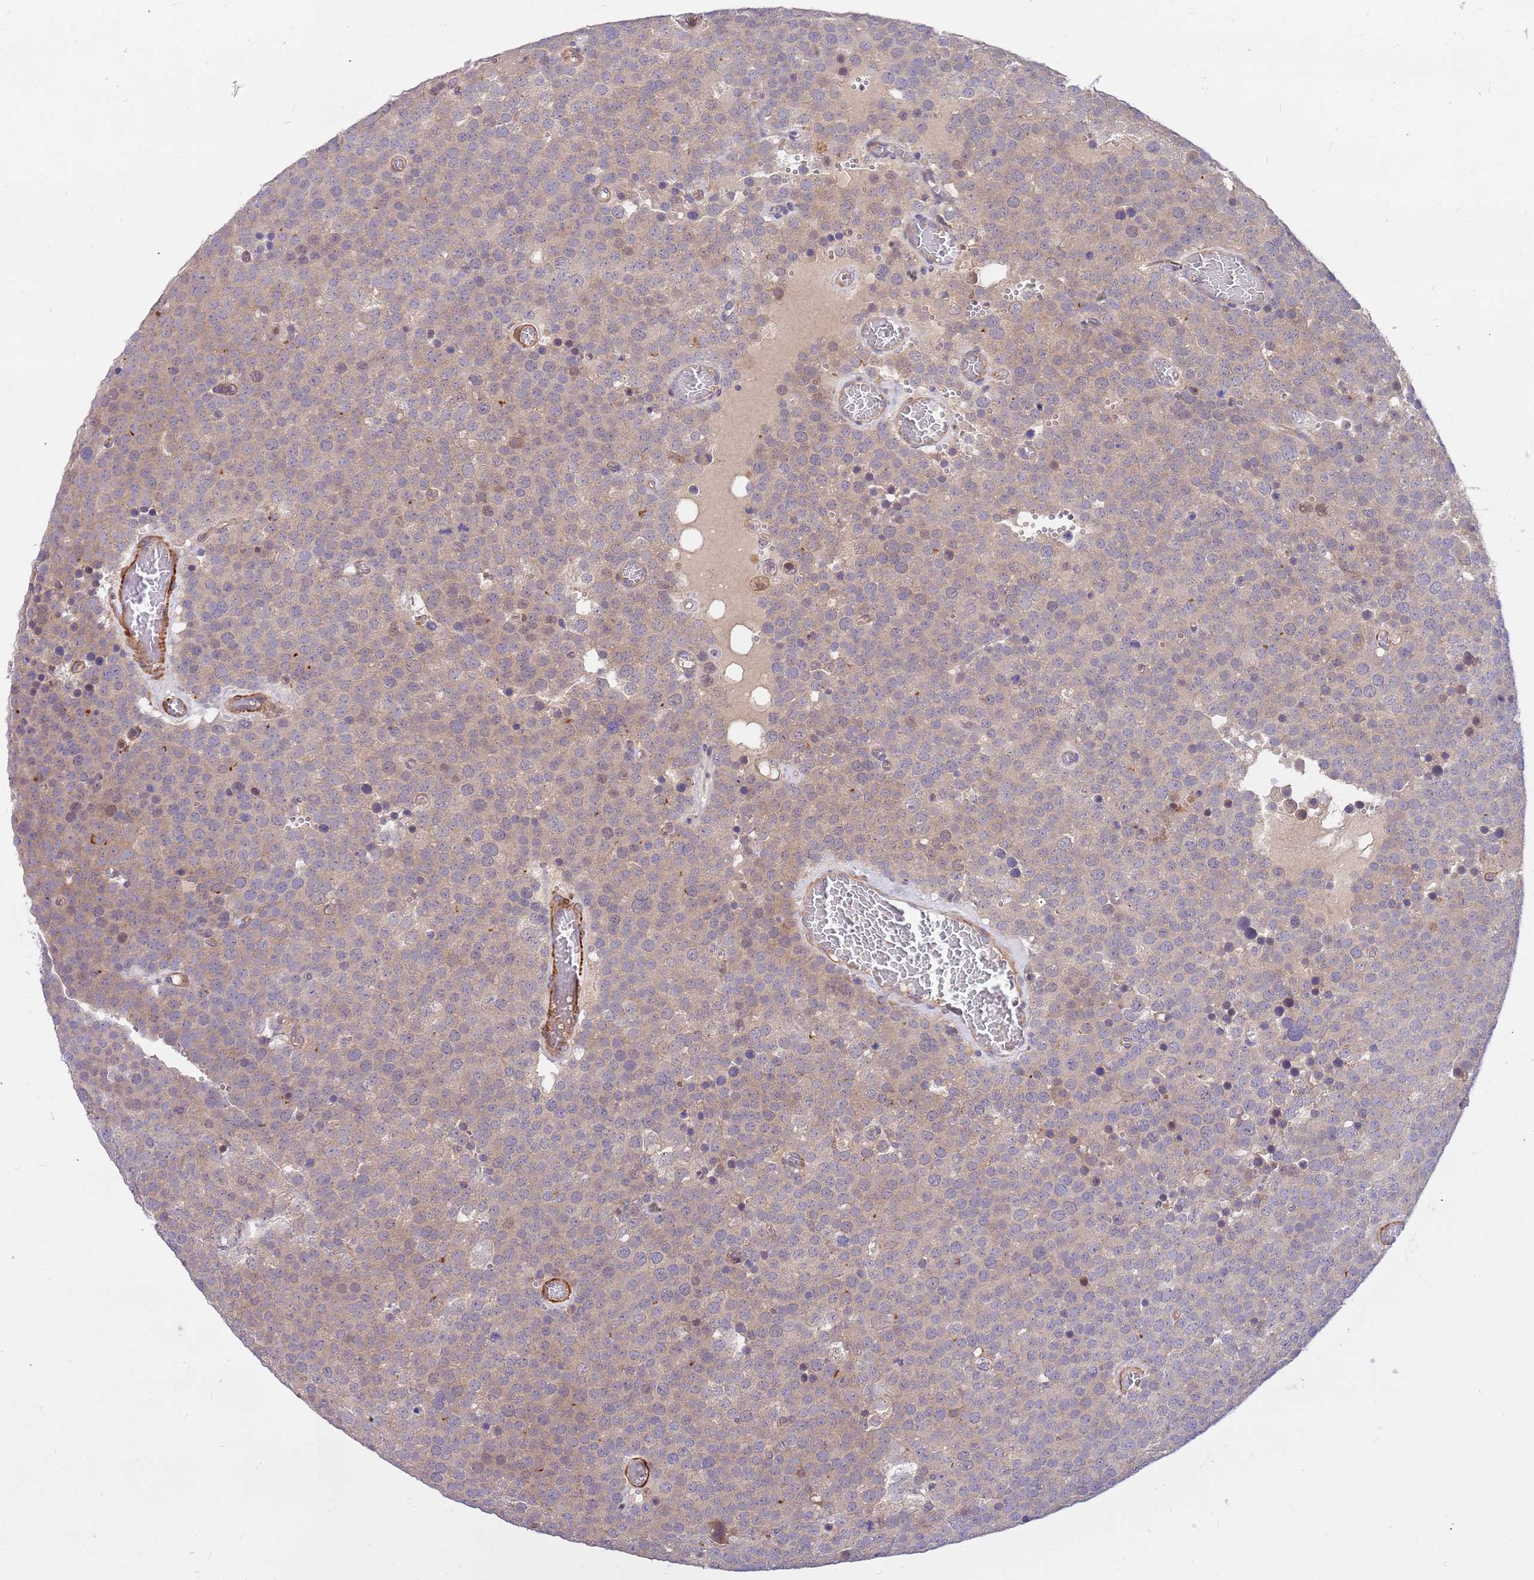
{"staining": {"intensity": "weak", "quantity": "<25%", "location": "cytoplasmic/membranous"}, "tissue": "testis cancer", "cell_type": "Tumor cells", "image_type": "cancer", "snomed": [{"axis": "morphology", "description": "Normal tissue, NOS"}, {"axis": "morphology", "description": "Seminoma, NOS"}, {"axis": "topography", "description": "Testis"}], "caption": "This photomicrograph is of seminoma (testis) stained with IHC to label a protein in brown with the nuclei are counter-stained blue. There is no positivity in tumor cells.", "gene": "MVD", "patient": {"sex": "male", "age": 71}}